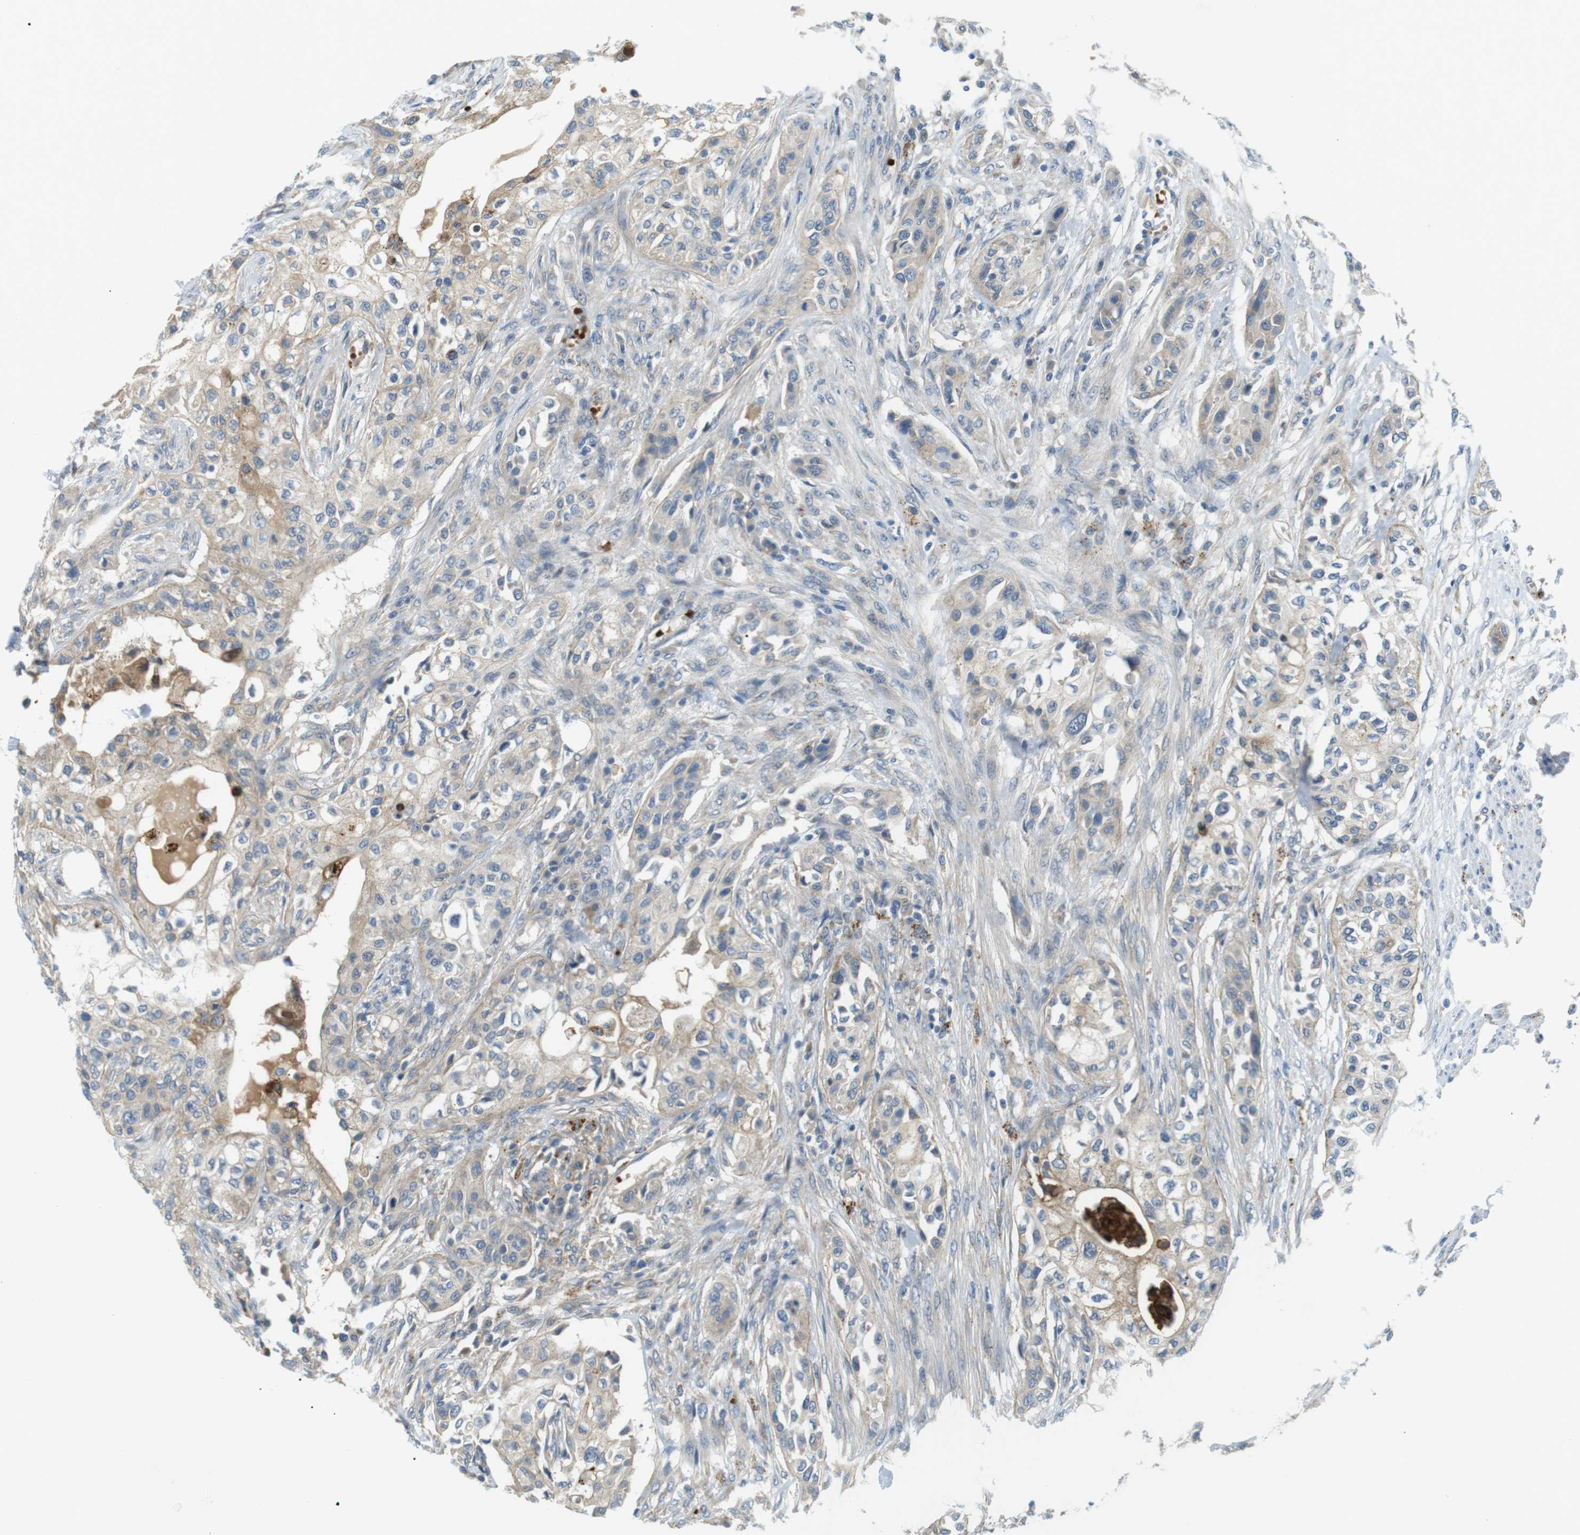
{"staining": {"intensity": "negative", "quantity": "none", "location": "none"}, "tissue": "urothelial cancer", "cell_type": "Tumor cells", "image_type": "cancer", "snomed": [{"axis": "morphology", "description": "Urothelial carcinoma, High grade"}, {"axis": "topography", "description": "Urinary bladder"}], "caption": "High power microscopy histopathology image of an IHC image of high-grade urothelial carcinoma, revealing no significant staining in tumor cells.", "gene": "B4GALNT2", "patient": {"sex": "male", "age": 74}}